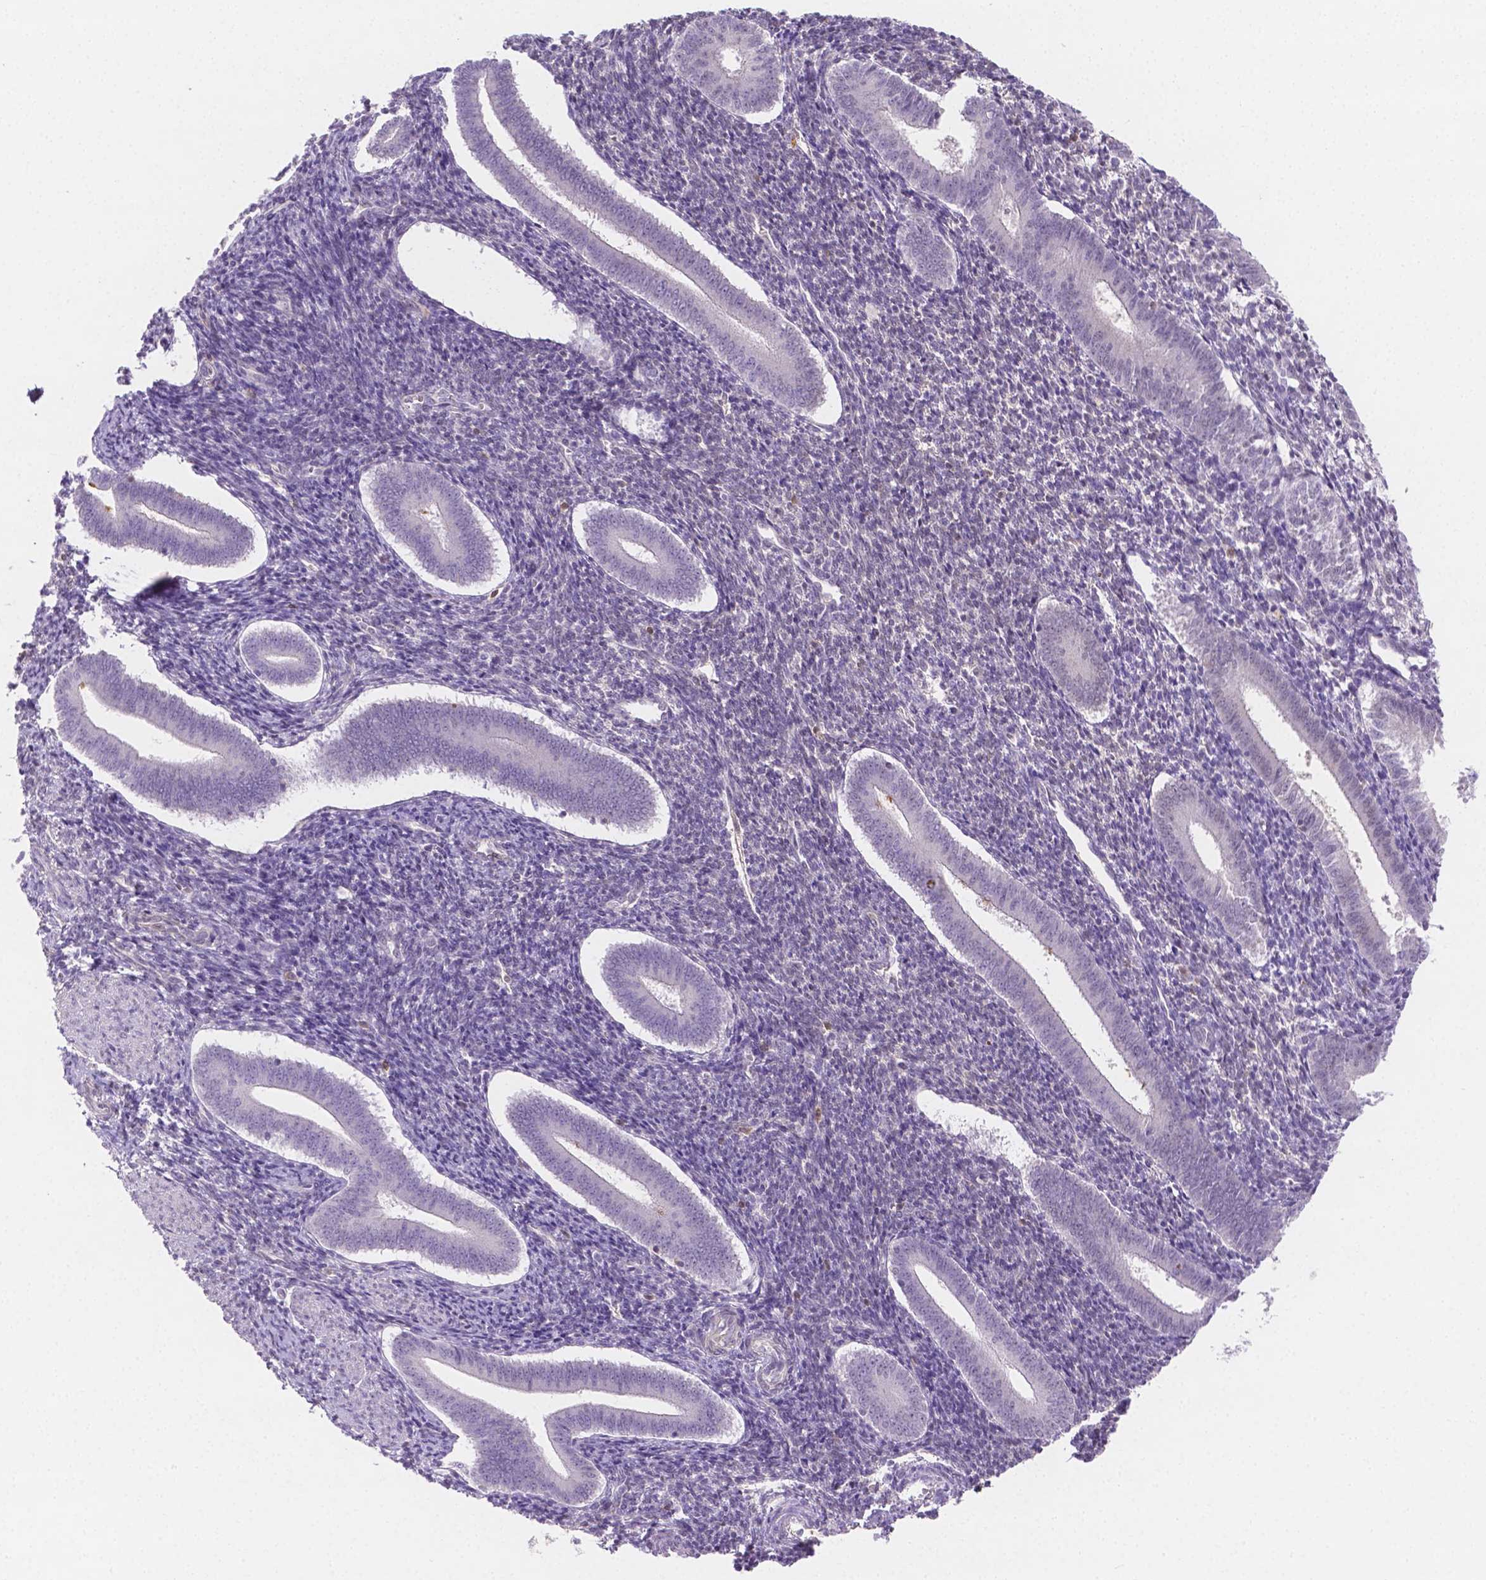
{"staining": {"intensity": "negative", "quantity": "none", "location": "none"}, "tissue": "endometrium", "cell_type": "Cells in endometrial stroma", "image_type": "normal", "snomed": [{"axis": "morphology", "description": "Normal tissue, NOS"}, {"axis": "topography", "description": "Endometrium"}], "caption": "This photomicrograph is of benign endometrium stained with immunohistochemistry (IHC) to label a protein in brown with the nuclei are counter-stained blue. There is no expression in cells in endometrial stroma.", "gene": "SGTB", "patient": {"sex": "female", "age": 25}}